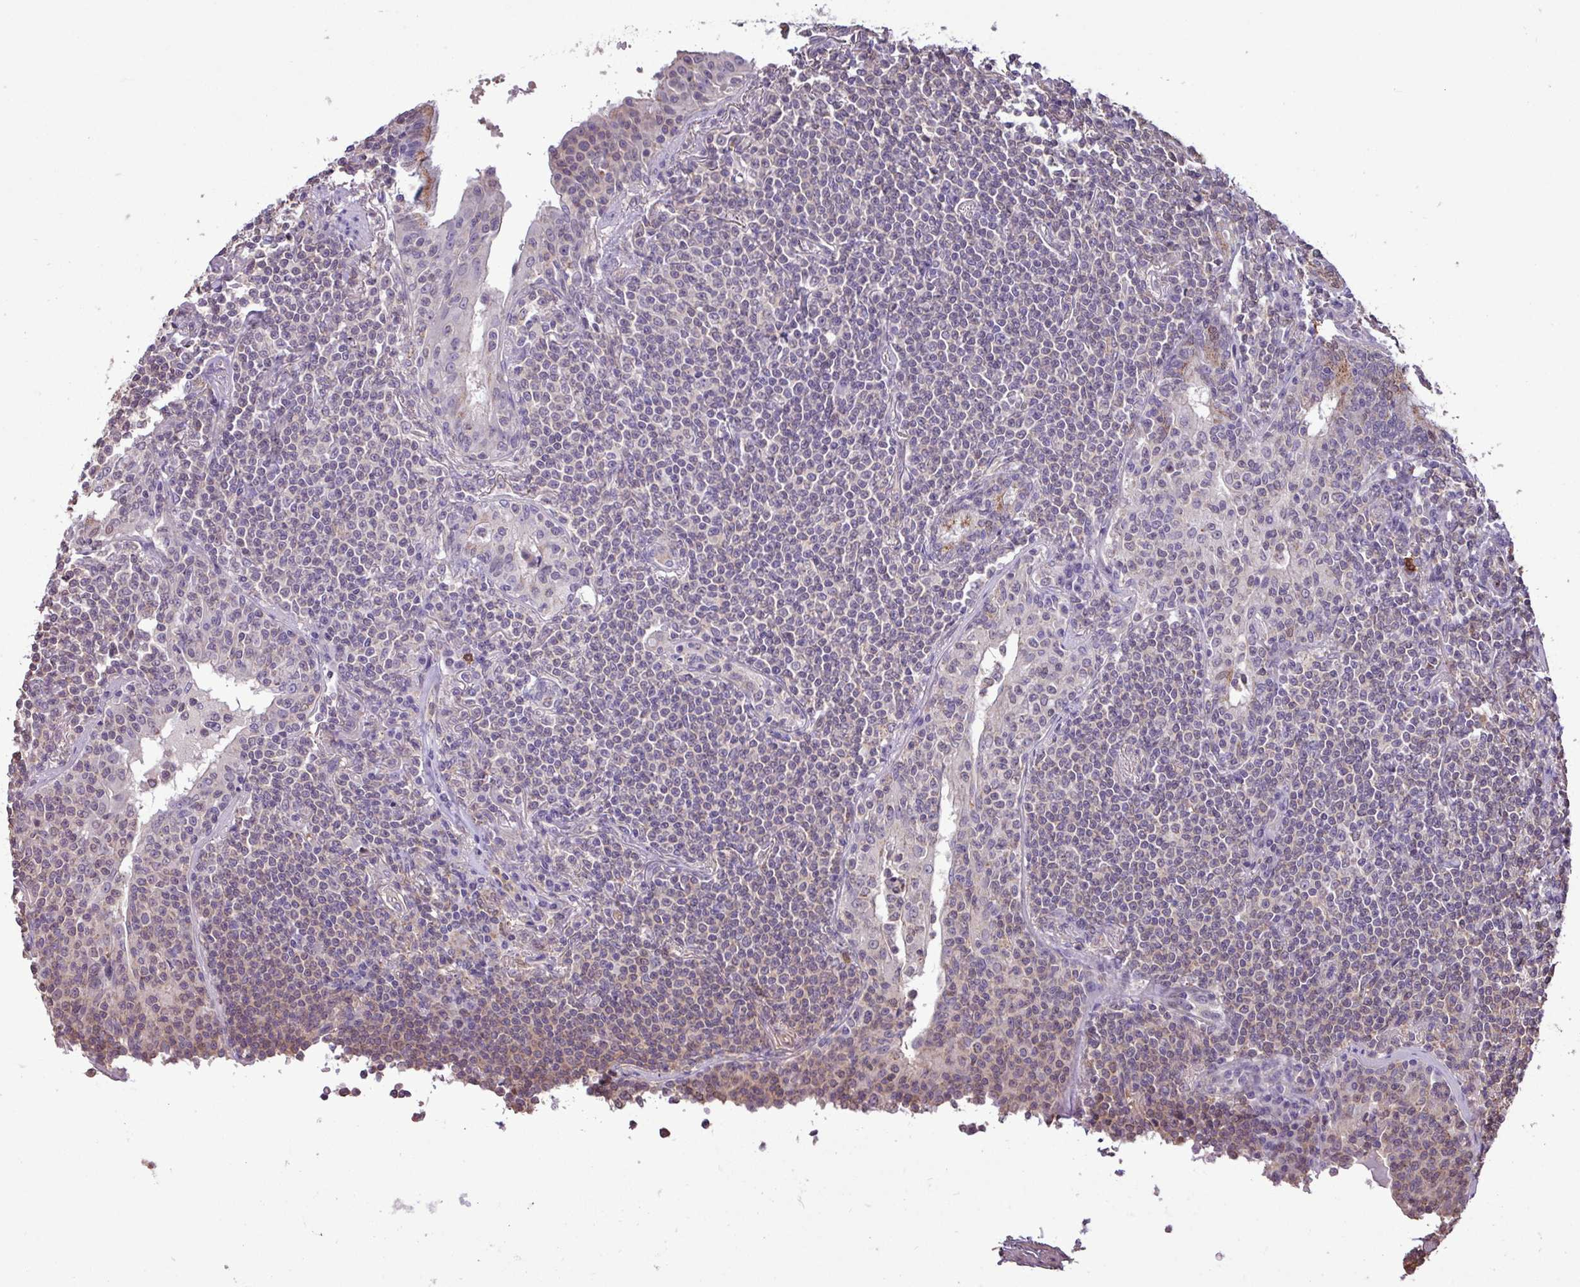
{"staining": {"intensity": "negative", "quantity": "none", "location": "none"}, "tissue": "lymphoma", "cell_type": "Tumor cells", "image_type": "cancer", "snomed": [{"axis": "morphology", "description": "Malignant lymphoma, non-Hodgkin's type, Low grade"}, {"axis": "topography", "description": "Lung"}], "caption": "DAB (3,3'-diaminobenzidine) immunohistochemical staining of human low-grade malignant lymphoma, non-Hodgkin's type displays no significant staining in tumor cells.", "gene": "CHST11", "patient": {"sex": "female", "age": 71}}